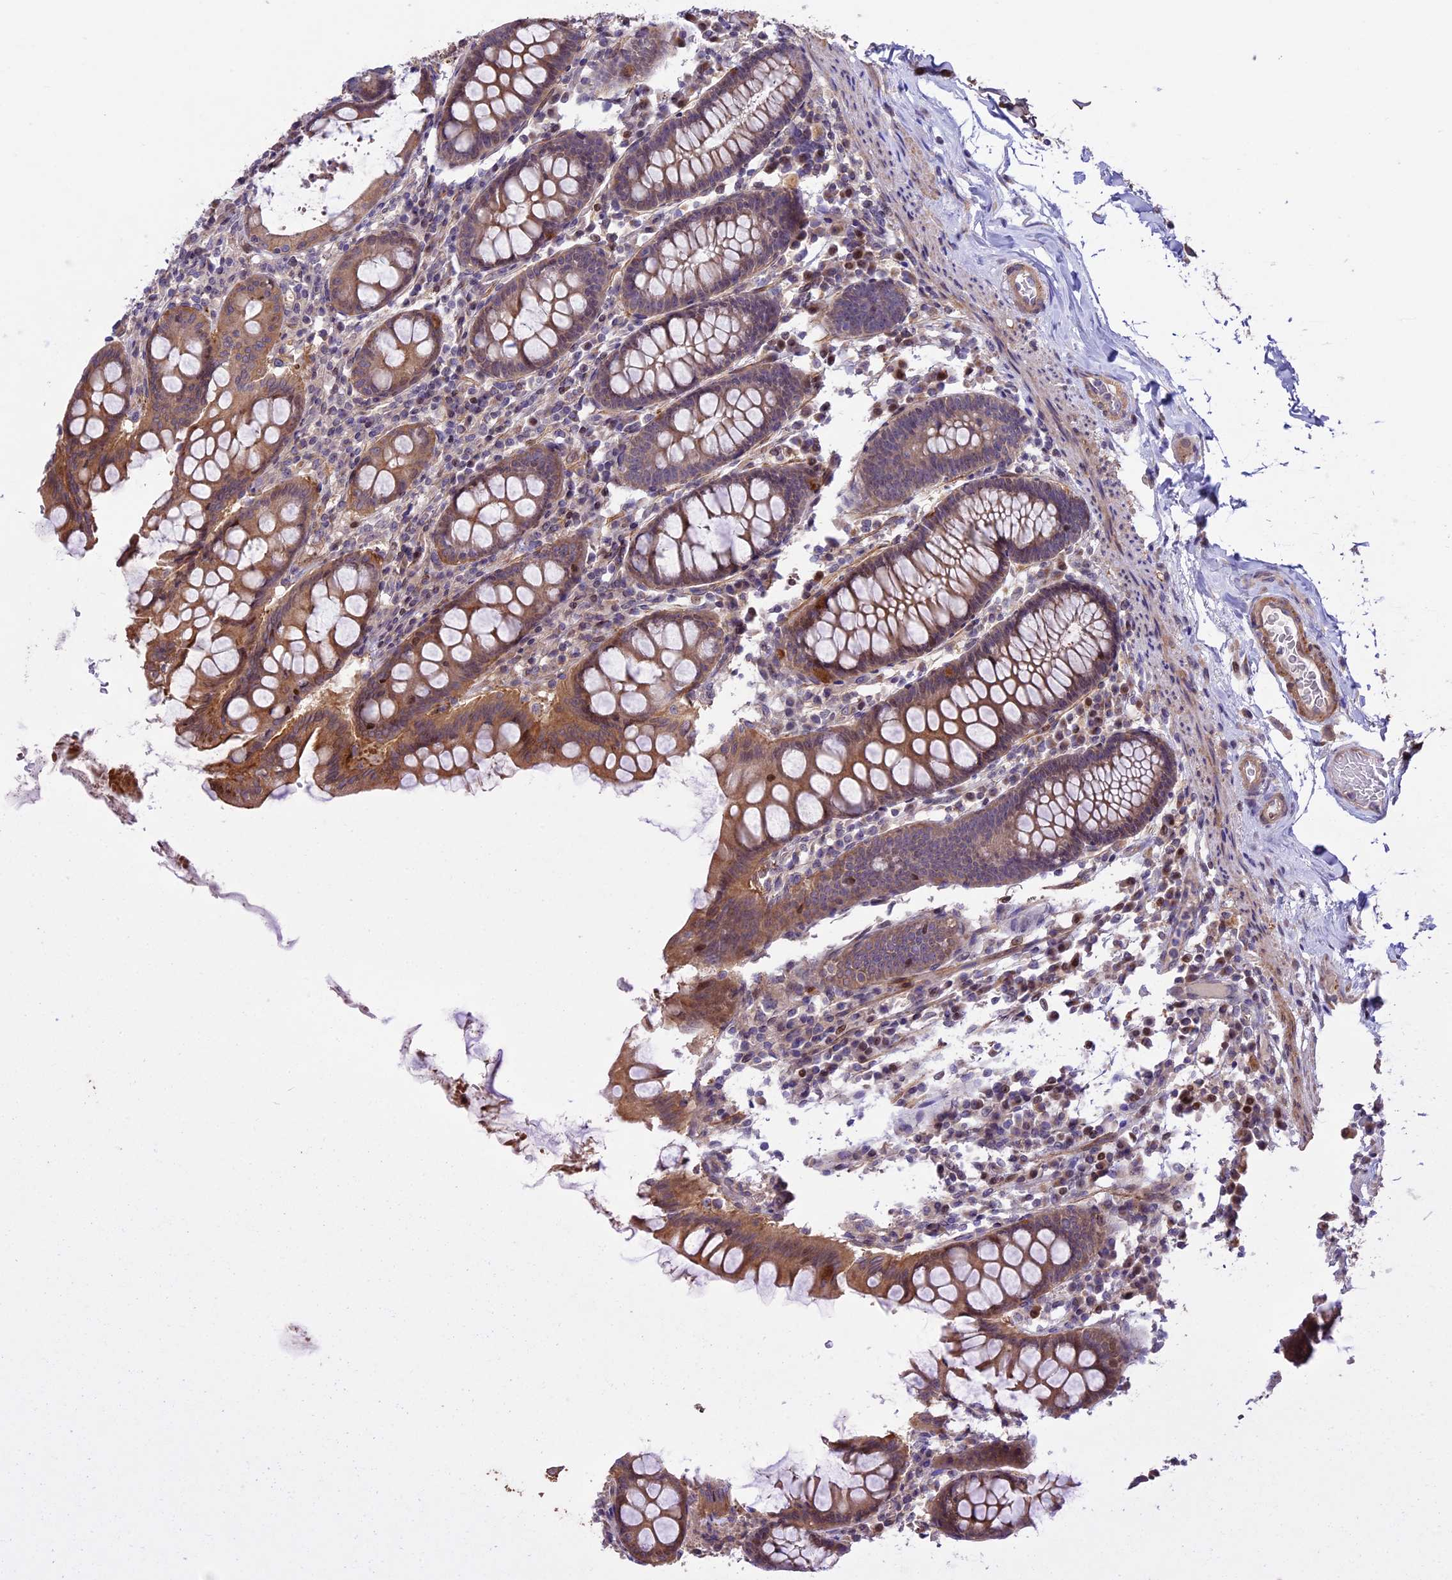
{"staining": {"intensity": "weak", "quantity": ">75%", "location": "cytoplasmic/membranous"}, "tissue": "colon", "cell_type": "Endothelial cells", "image_type": "normal", "snomed": [{"axis": "morphology", "description": "Normal tissue, NOS"}, {"axis": "topography", "description": "Colon"}], "caption": "Immunohistochemistry (IHC) staining of benign colon, which reveals low levels of weak cytoplasmic/membranous expression in about >75% of endothelial cells indicating weak cytoplasmic/membranous protein expression. The staining was performed using DAB (3,3'-diaminobenzidine) (brown) for protein detection and nuclei were counterstained in hematoxylin (blue).", "gene": "MAN2C1", "patient": {"sex": "female", "age": 79}}